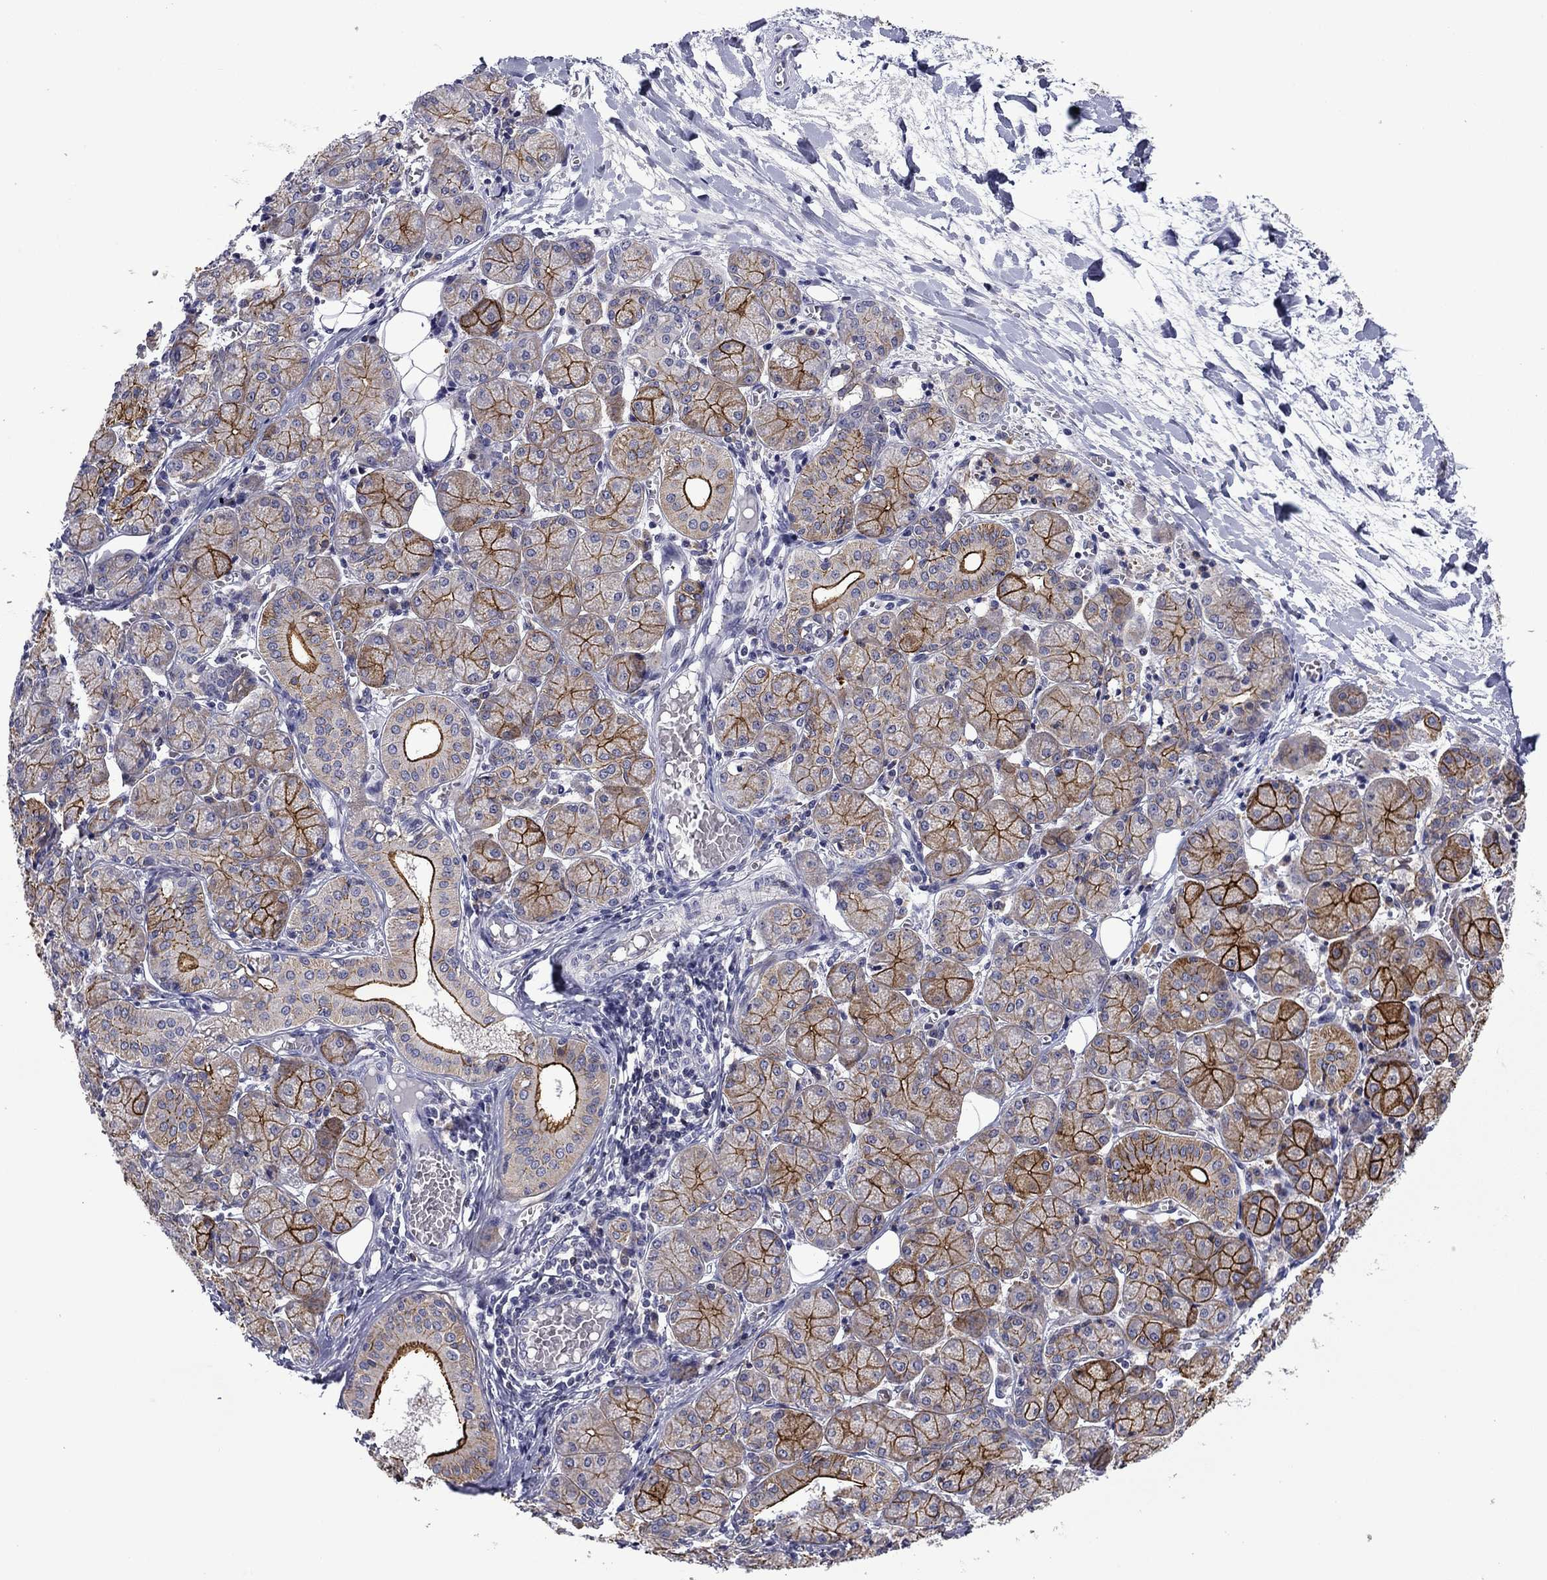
{"staining": {"intensity": "strong", "quantity": ">75%", "location": "cytoplasmic/membranous"}, "tissue": "salivary gland", "cell_type": "Glandular cells", "image_type": "normal", "snomed": [{"axis": "morphology", "description": "Normal tissue, NOS"}, {"axis": "topography", "description": "Salivary gland"}, {"axis": "topography", "description": "Peripheral nerve tissue"}], "caption": "Immunohistochemistry (IHC) of unremarkable salivary gland demonstrates high levels of strong cytoplasmic/membranous expression in approximately >75% of glandular cells.", "gene": "LMO7", "patient": {"sex": "female", "age": 24}}